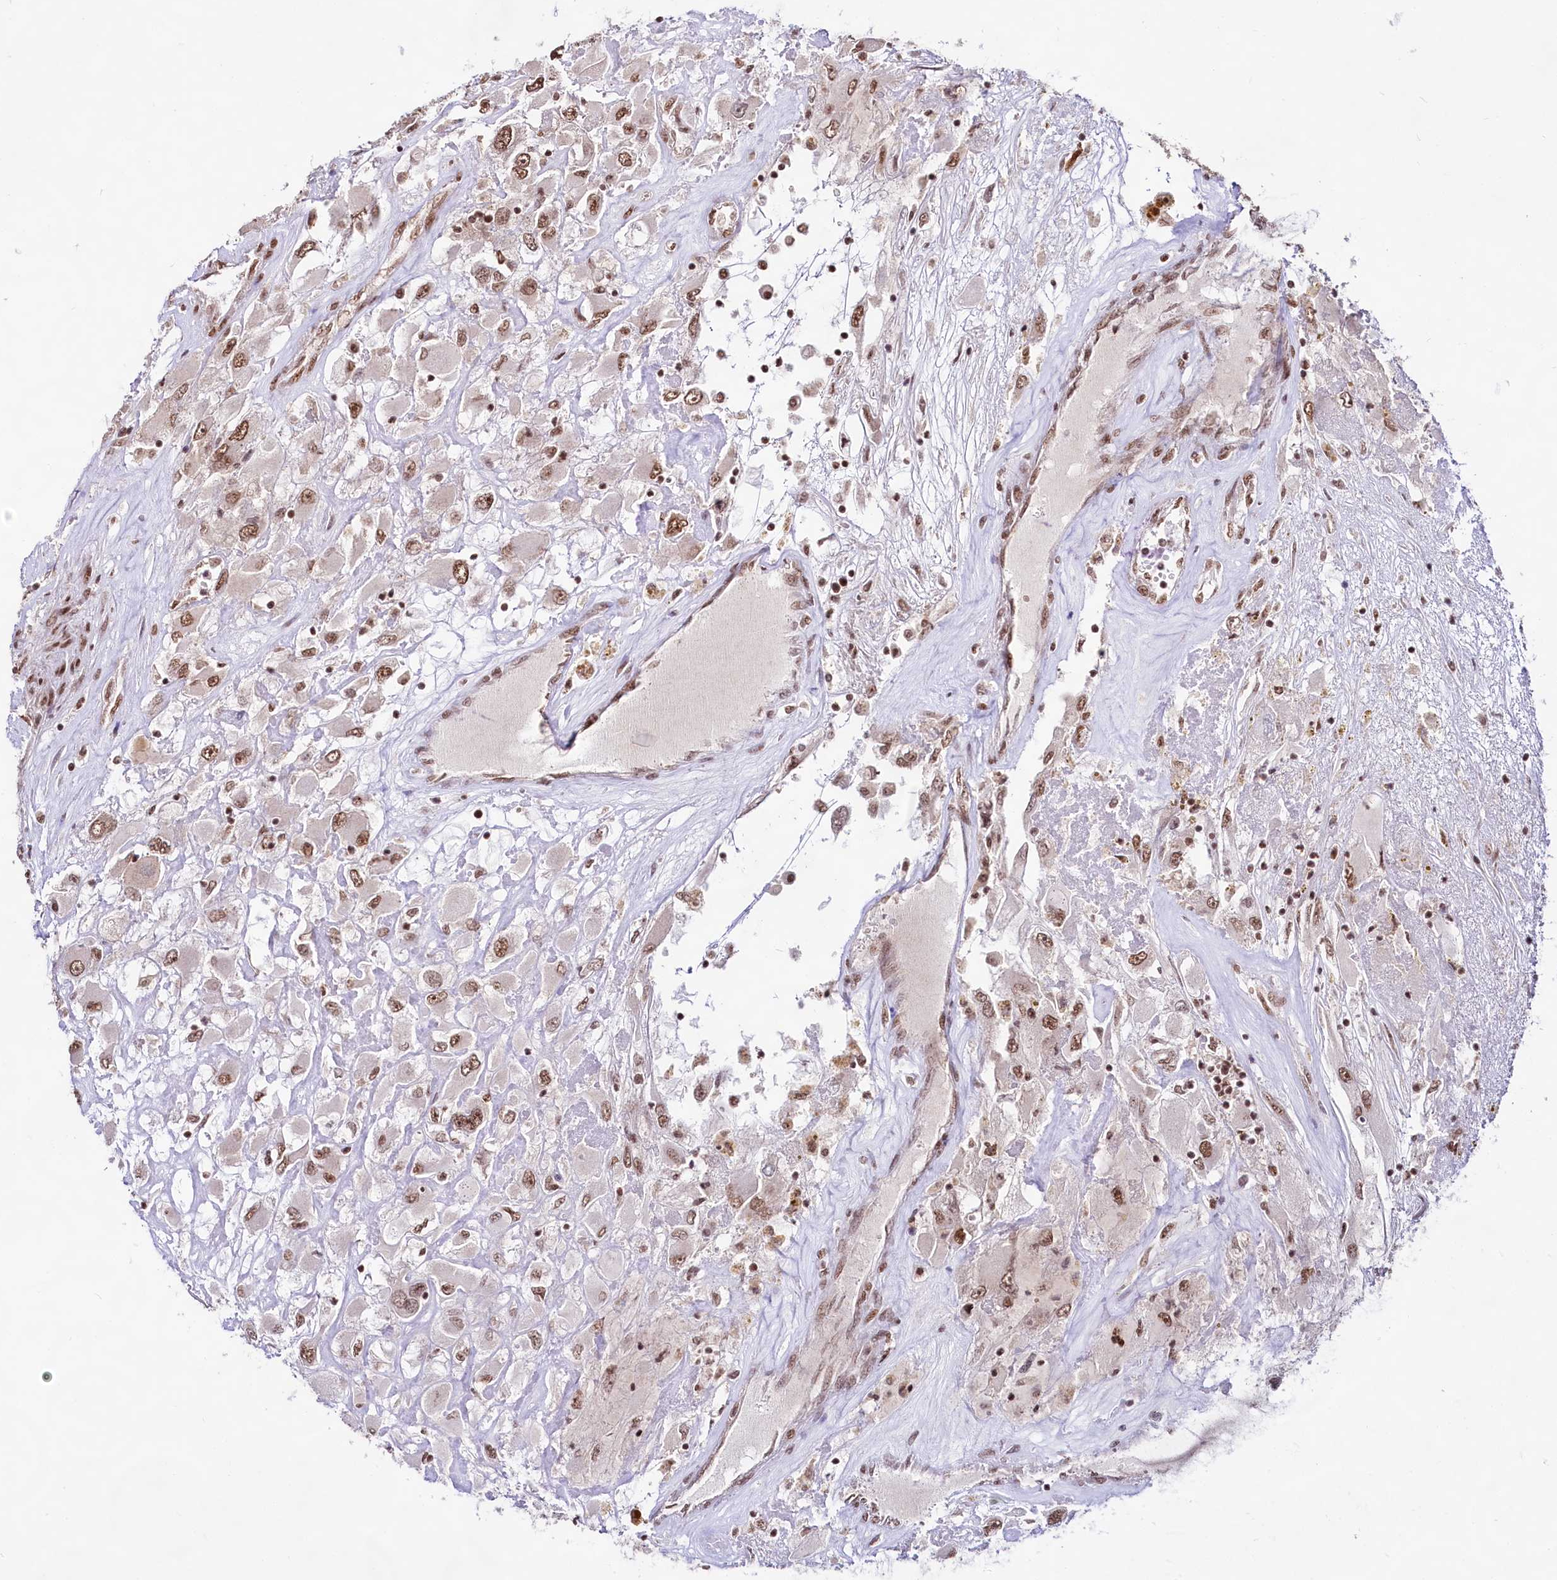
{"staining": {"intensity": "moderate", "quantity": ">75%", "location": "nuclear"}, "tissue": "renal cancer", "cell_type": "Tumor cells", "image_type": "cancer", "snomed": [{"axis": "morphology", "description": "Adenocarcinoma, NOS"}, {"axis": "topography", "description": "Kidney"}], "caption": "Renal adenocarcinoma was stained to show a protein in brown. There is medium levels of moderate nuclear expression in approximately >75% of tumor cells. The staining is performed using DAB (3,3'-diaminobenzidine) brown chromogen to label protein expression. The nuclei are counter-stained blue using hematoxylin.", "gene": "HIRA", "patient": {"sex": "female", "age": 52}}